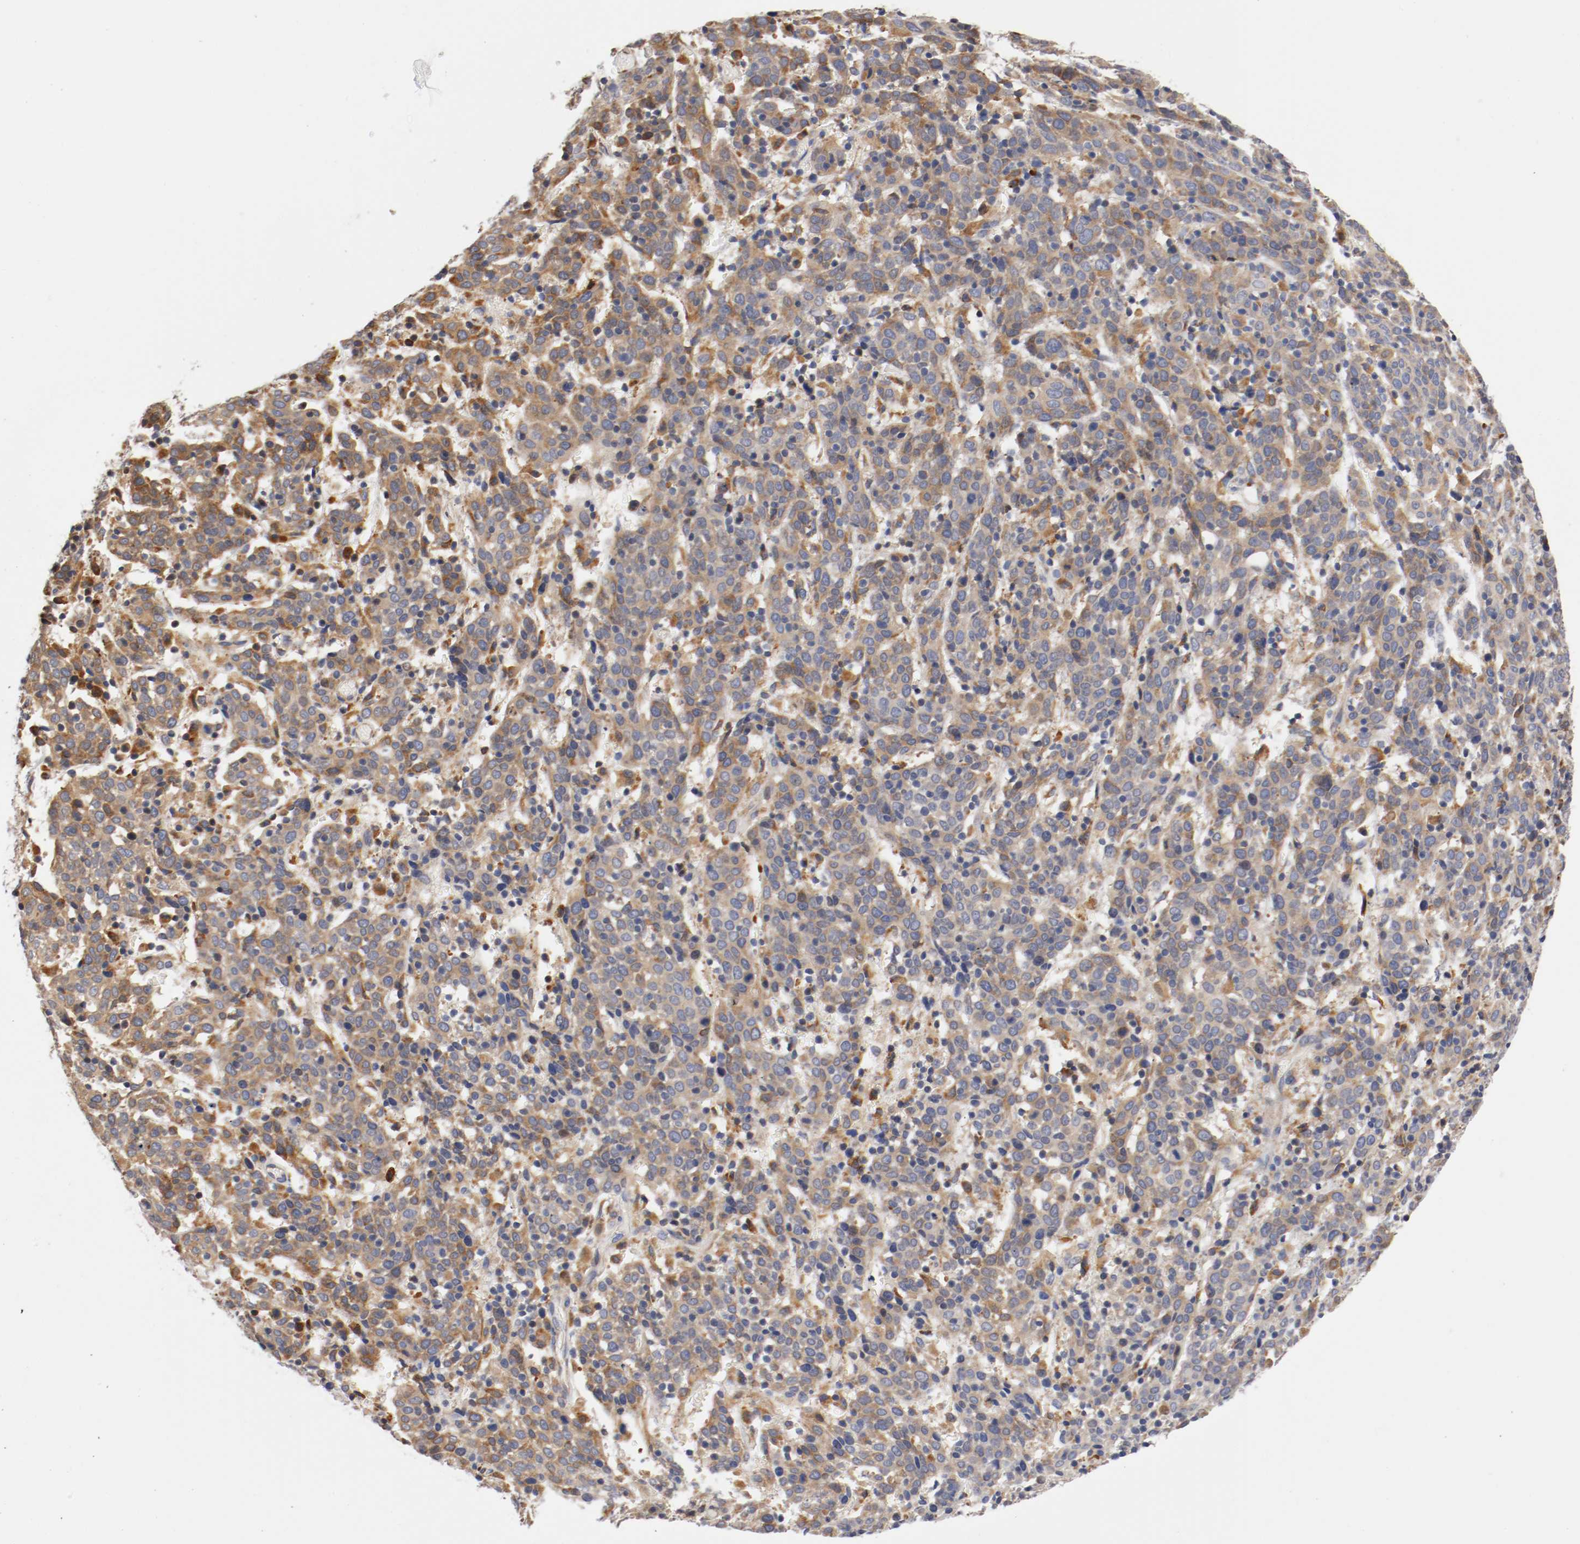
{"staining": {"intensity": "moderate", "quantity": ">75%", "location": "cytoplasmic/membranous"}, "tissue": "cervical cancer", "cell_type": "Tumor cells", "image_type": "cancer", "snomed": [{"axis": "morphology", "description": "Normal tissue, NOS"}, {"axis": "morphology", "description": "Squamous cell carcinoma, NOS"}, {"axis": "topography", "description": "Cervix"}], "caption": "Immunohistochemistry (IHC) photomicrograph of cervical squamous cell carcinoma stained for a protein (brown), which shows medium levels of moderate cytoplasmic/membranous staining in approximately >75% of tumor cells.", "gene": "TNFSF13", "patient": {"sex": "female", "age": 67}}